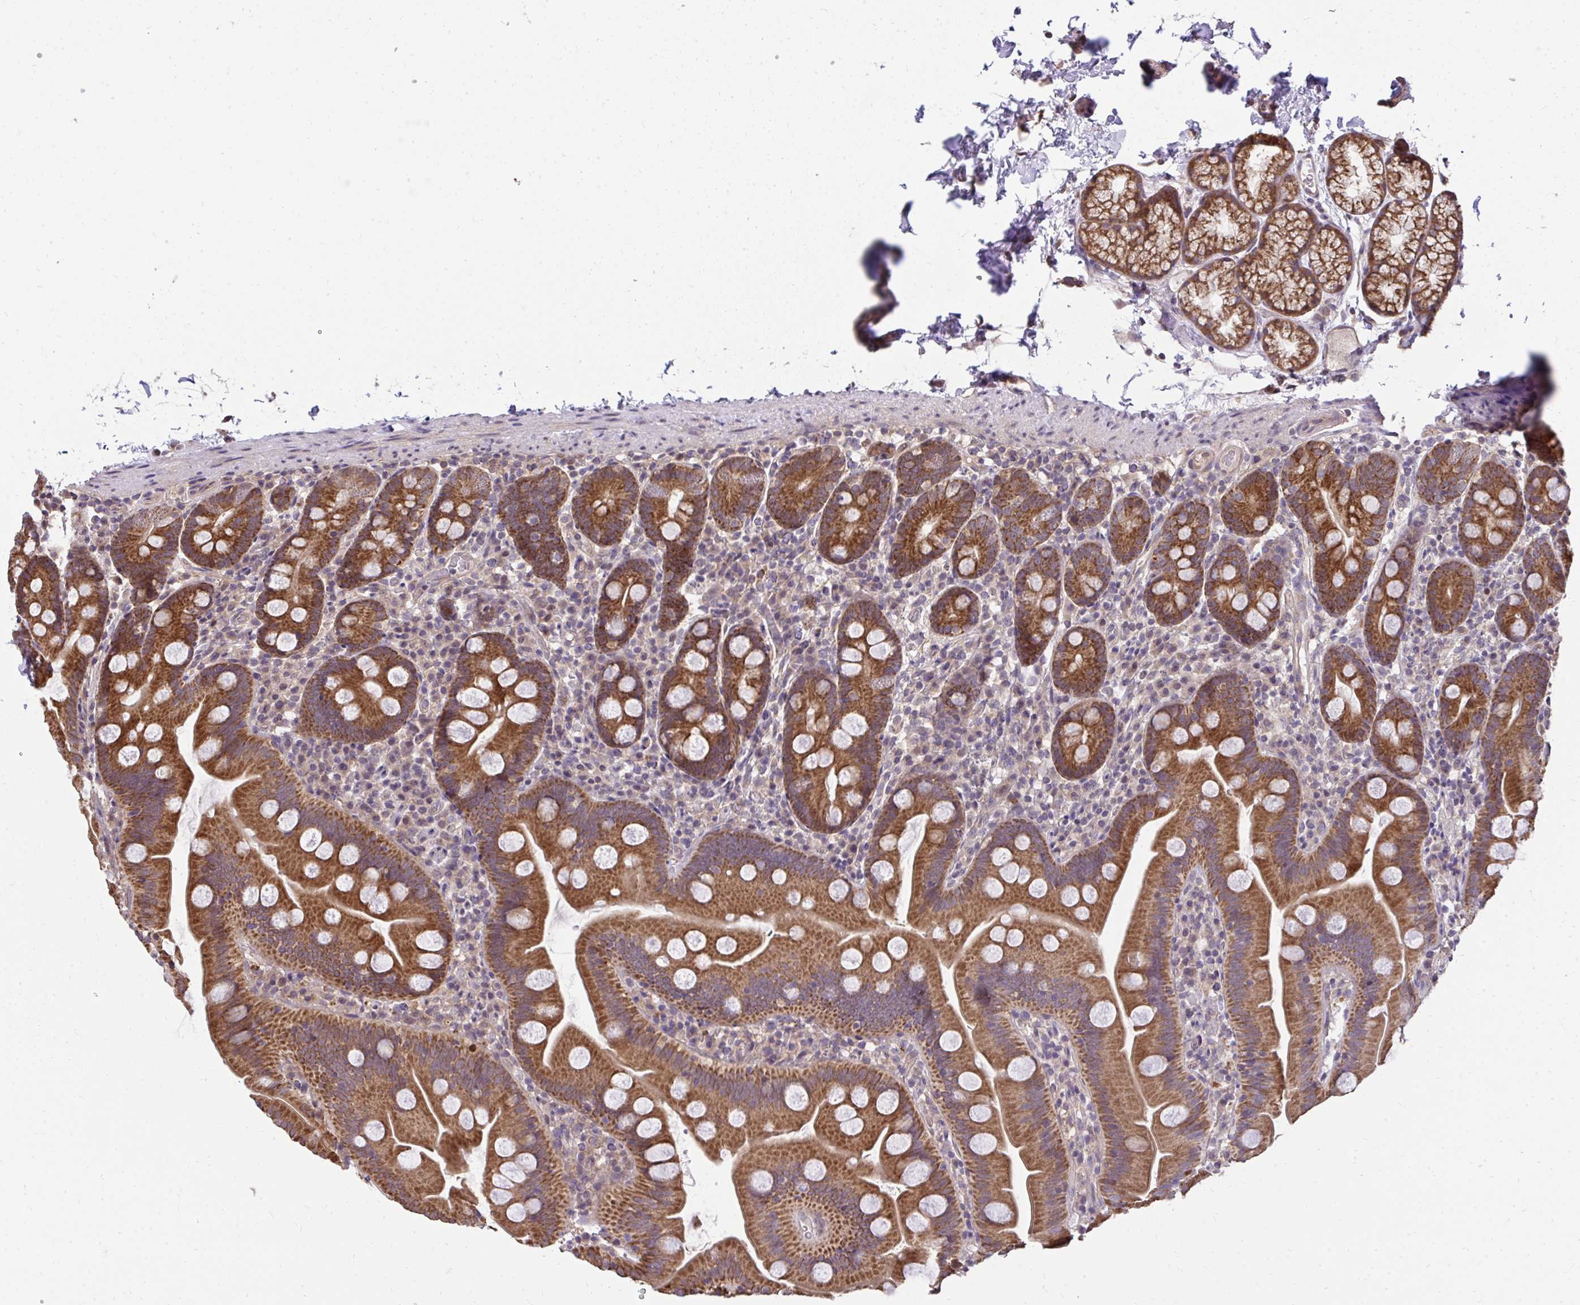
{"staining": {"intensity": "strong", "quantity": ">75%", "location": "cytoplasmic/membranous"}, "tissue": "small intestine", "cell_type": "Glandular cells", "image_type": "normal", "snomed": [{"axis": "morphology", "description": "Normal tissue, NOS"}, {"axis": "topography", "description": "Small intestine"}], "caption": "Protein expression analysis of benign human small intestine reveals strong cytoplasmic/membranous positivity in about >75% of glandular cells. Using DAB (3,3'-diaminobenzidine) (brown) and hematoxylin (blue) stains, captured at high magnification using brightfield microscopy.", "gene": "RDH14", "patient": {"sex": "female", "age": 68}}